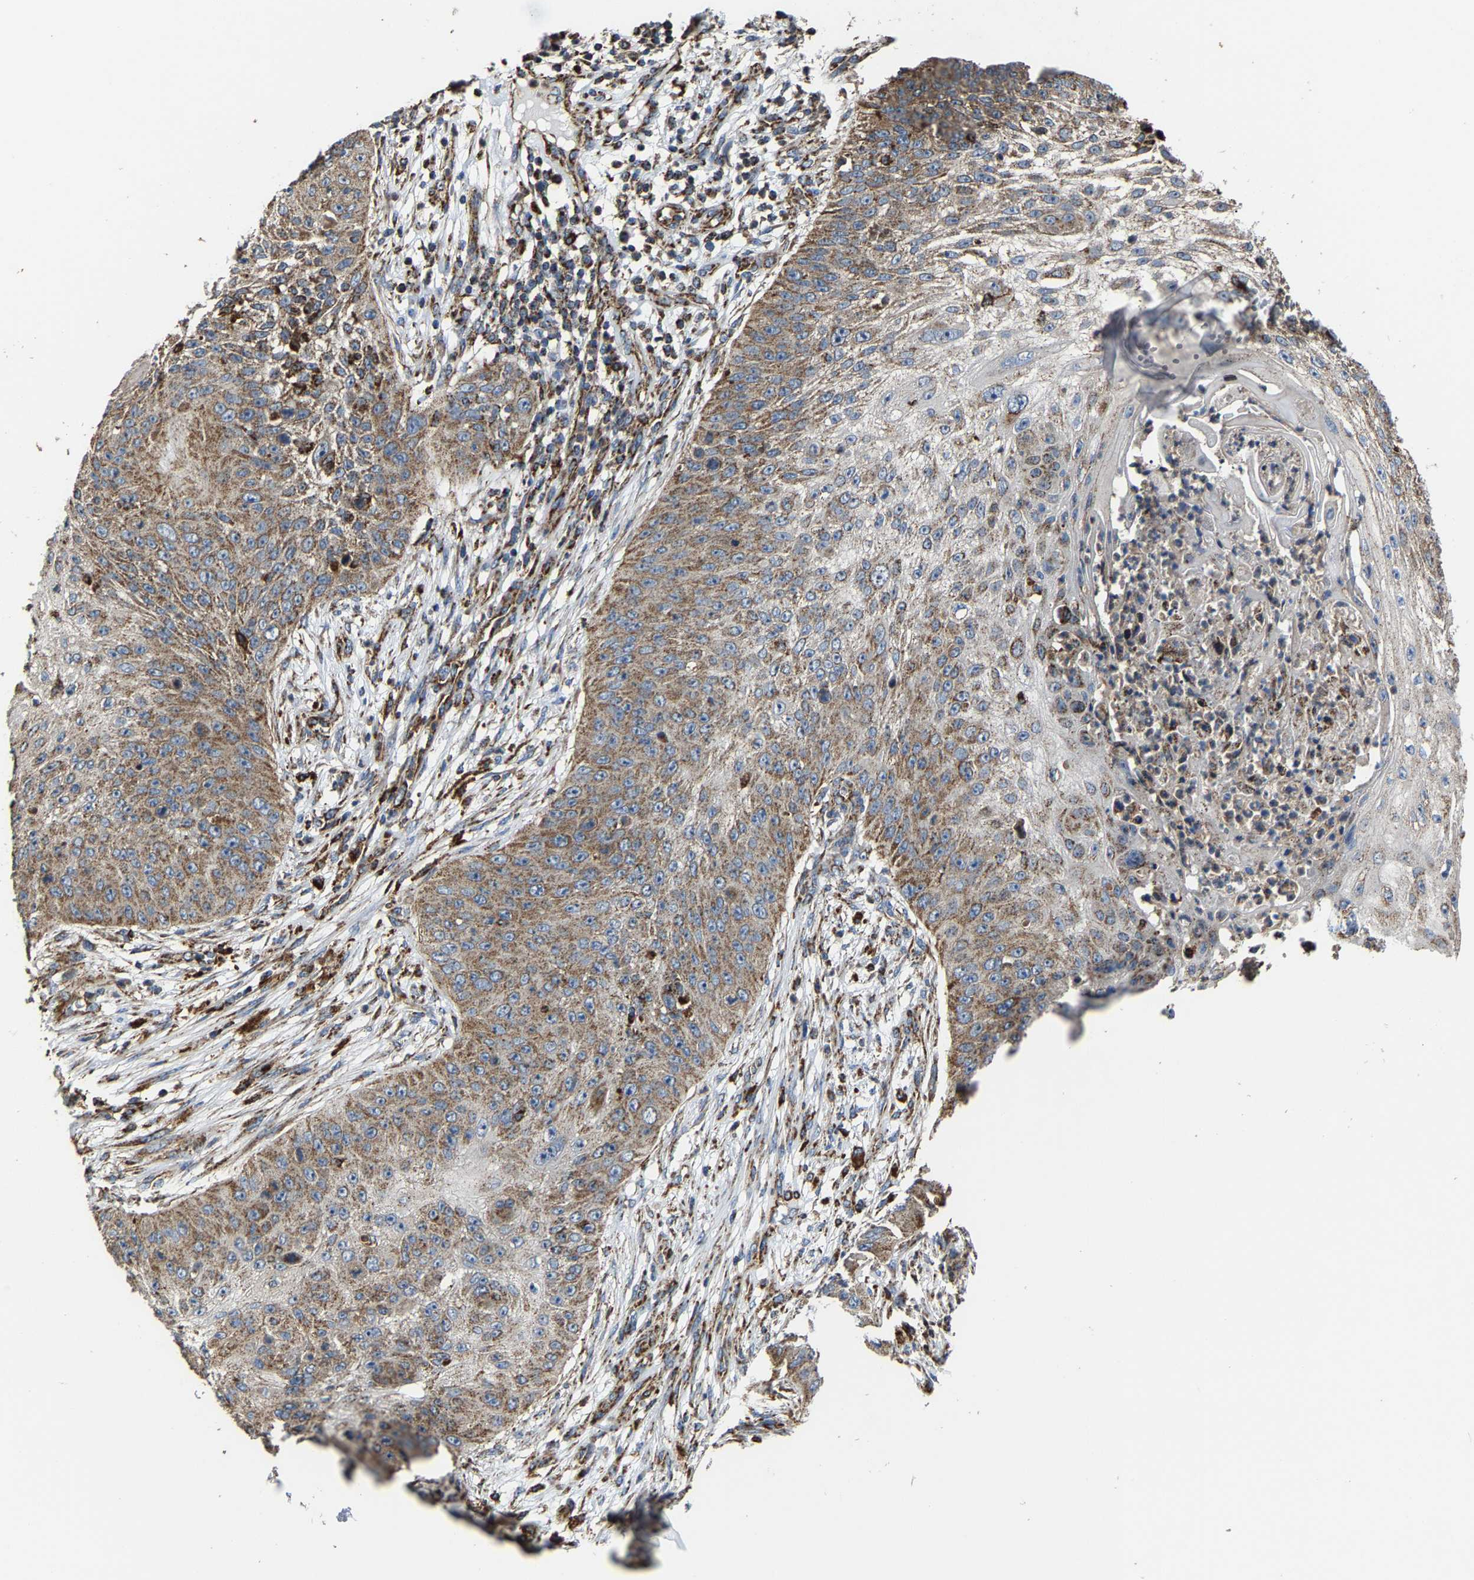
{"staining": {"intensity": "moderate", "quantity": ">75%", "location": "cytoplasmic/membranous"}, "tissue": "skin cancer", "cell_type": "Tumor cells", "image_type": "cancer", "snomed": [{"axis": "morphology", "description": "Squamous cell carcinoma, NOS"}, {"axis": "topography", "description": "Skin"}], "caption": "The immunohistochemical stain highlights moderate cytoplasmic/membranous expression in tumor cells of squamous cell carcinoma (skin) tissue.", "gene": "NDUFV3", "patient": {"sex": "female", "age": 80}}